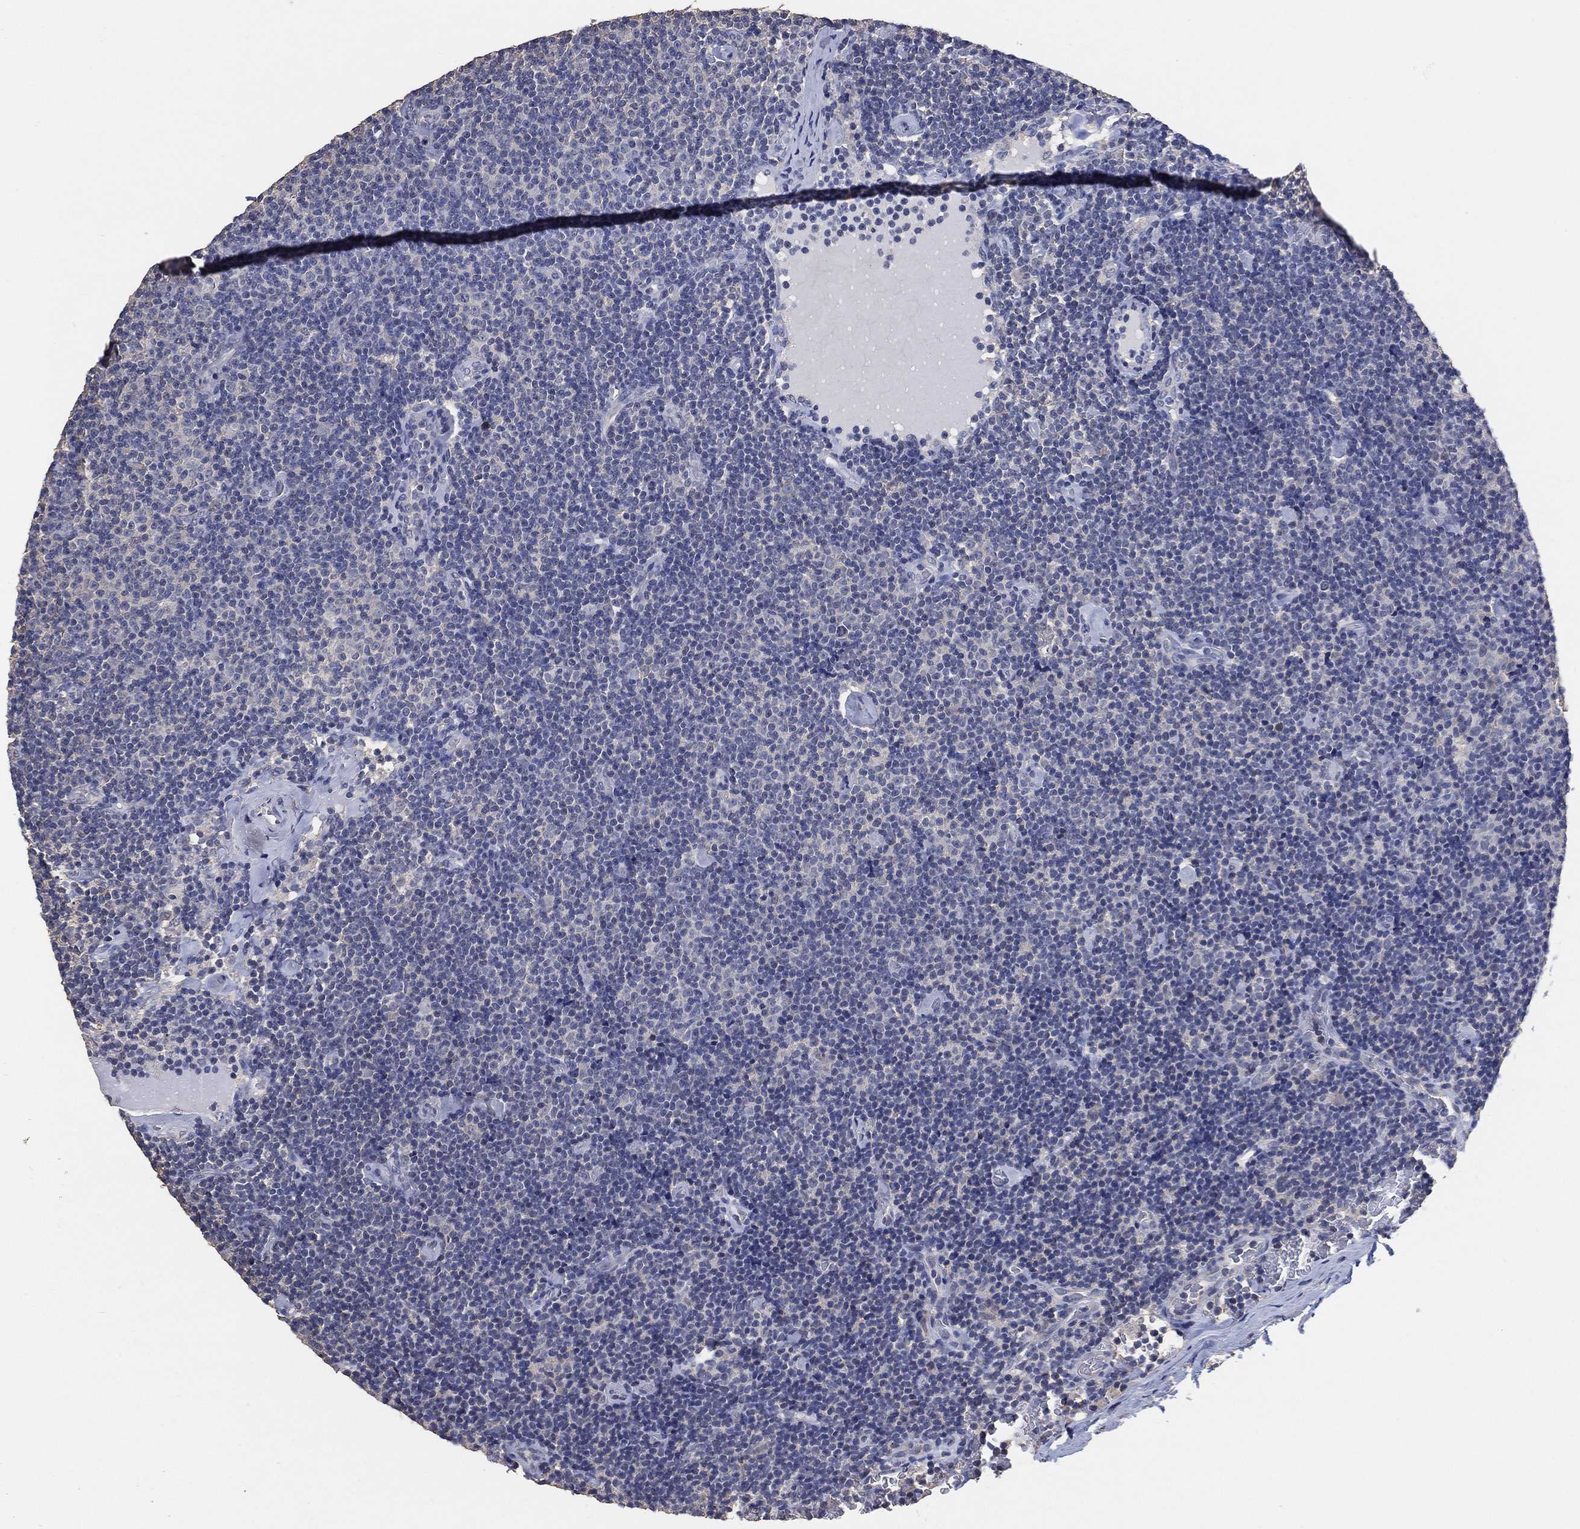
{"staining": {"intensity": "negative", "quantity": "none", "location": "none"}, "tissue": "lymphoma", "cell_type": "Tumor cells", "image_type": "cancer", "snomed": [{"axis": "morphology", "description": "Malignant lymphoma, non-Hodgkin's type, Low grade"}, {"axis": "topography", "description": "Lymph node"}], "caption": "Human malignant lymphoma, non-Hodgkin's type (low-grade) stained for a protein using IHC demonstrates no staining in tumor cells.", "gene": "KLK5", "patient": {"sex": "male", "age": 81}}